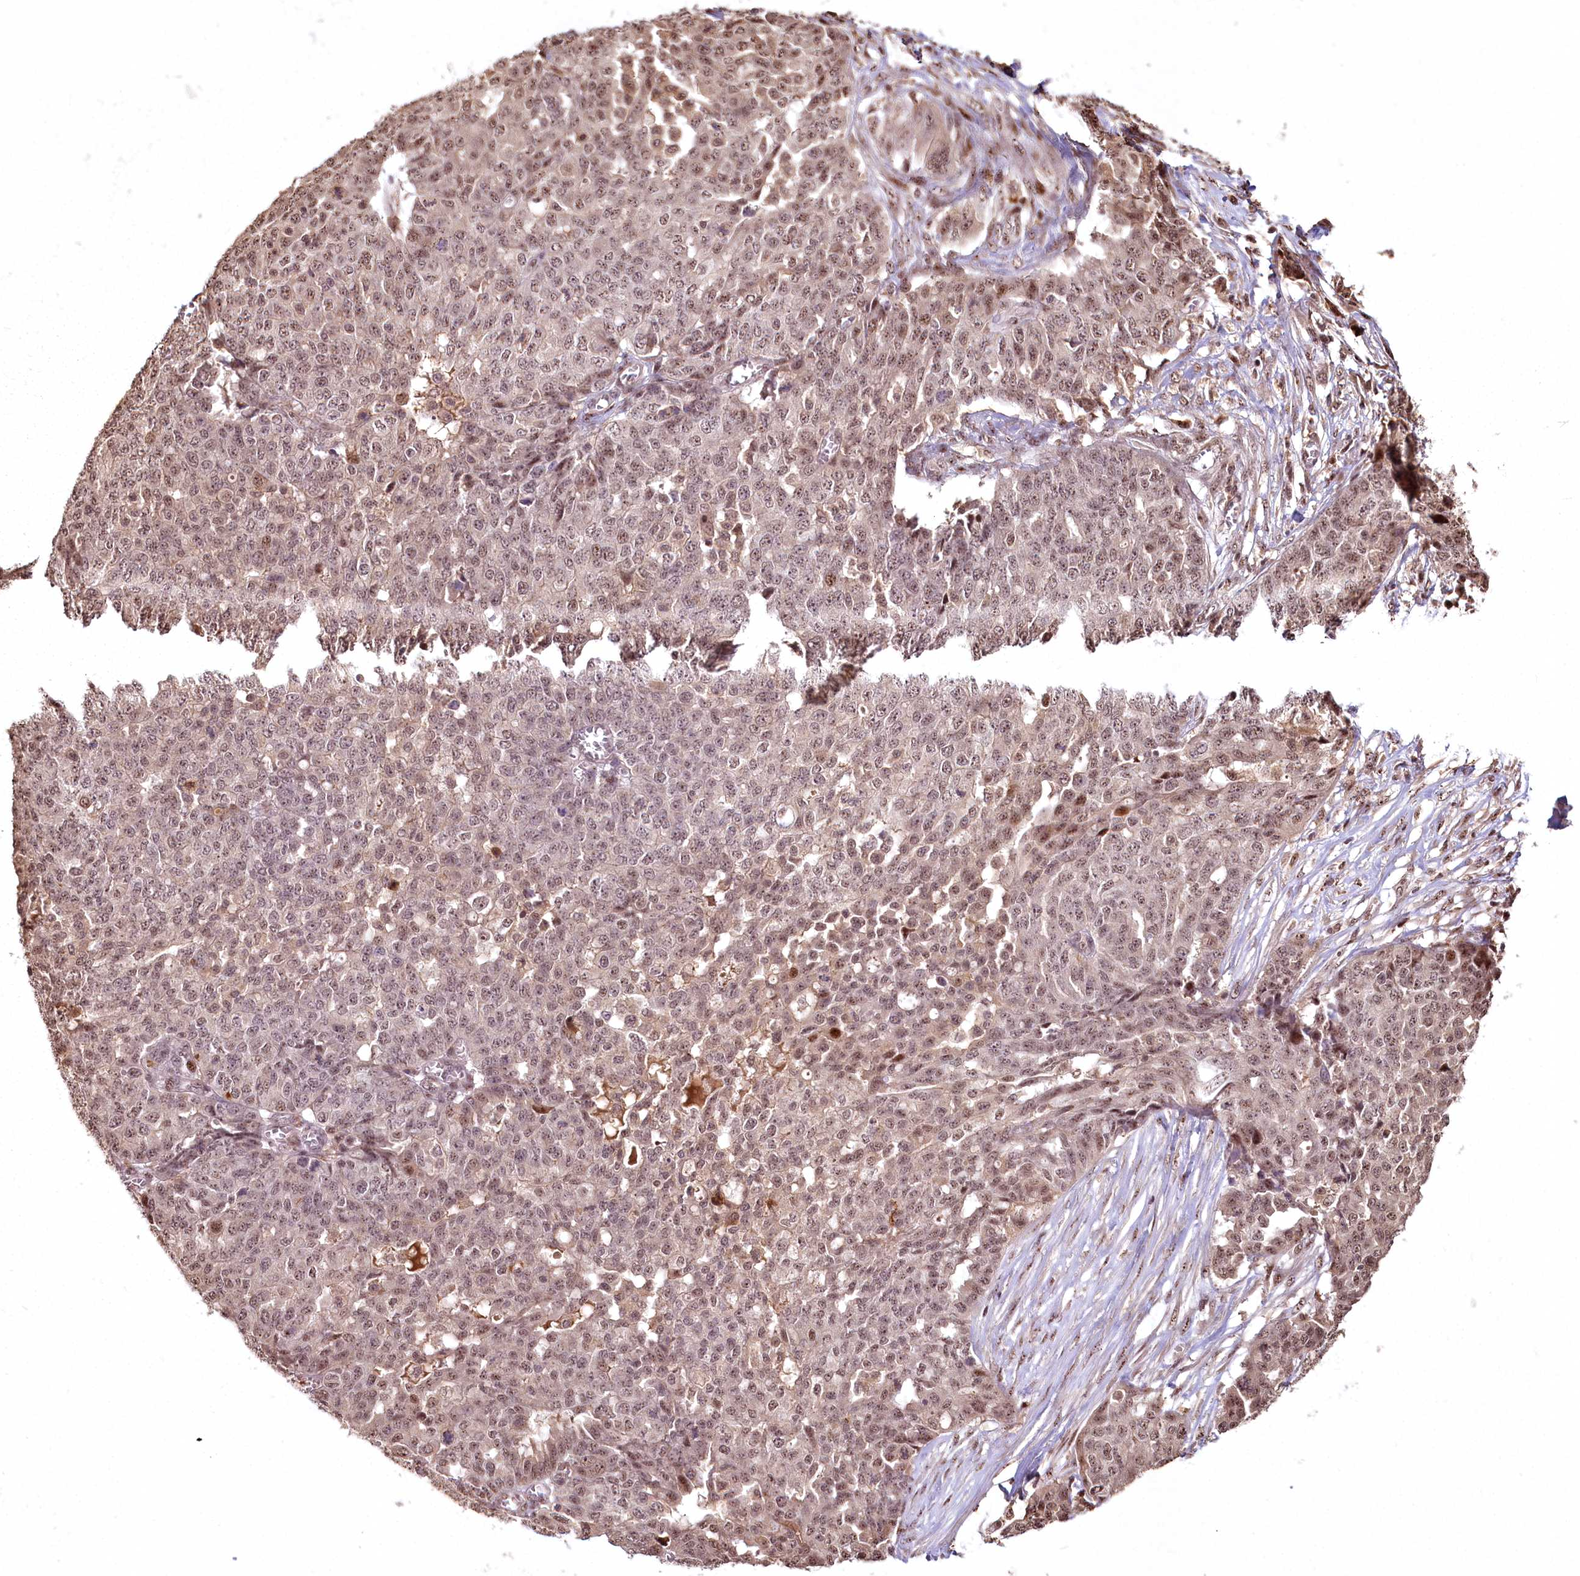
{"staining": {"intensity": "weak", "quantity": ">75%", "location": "nuclear"}, "tissue": "ovarian cancer", "cell_type": "Tumor cells", "image_type": "cancer", "snomed": [{"axis": "morphology", "description": "Cystadenocarcinoma, serous, NOS"}, {"axis": "topography", "description": "Soft tissue"}, {"axis": "topography", "description": "Ovary"}], "caption": "Tumor cells demonstrate low levels of weak nuclear staining in approximately >75% of cells in ovarian cancer (serous cystadenocarcinoma).", "gene": "PYROXD1", "patient": {"sex": "female", "age": 57}}